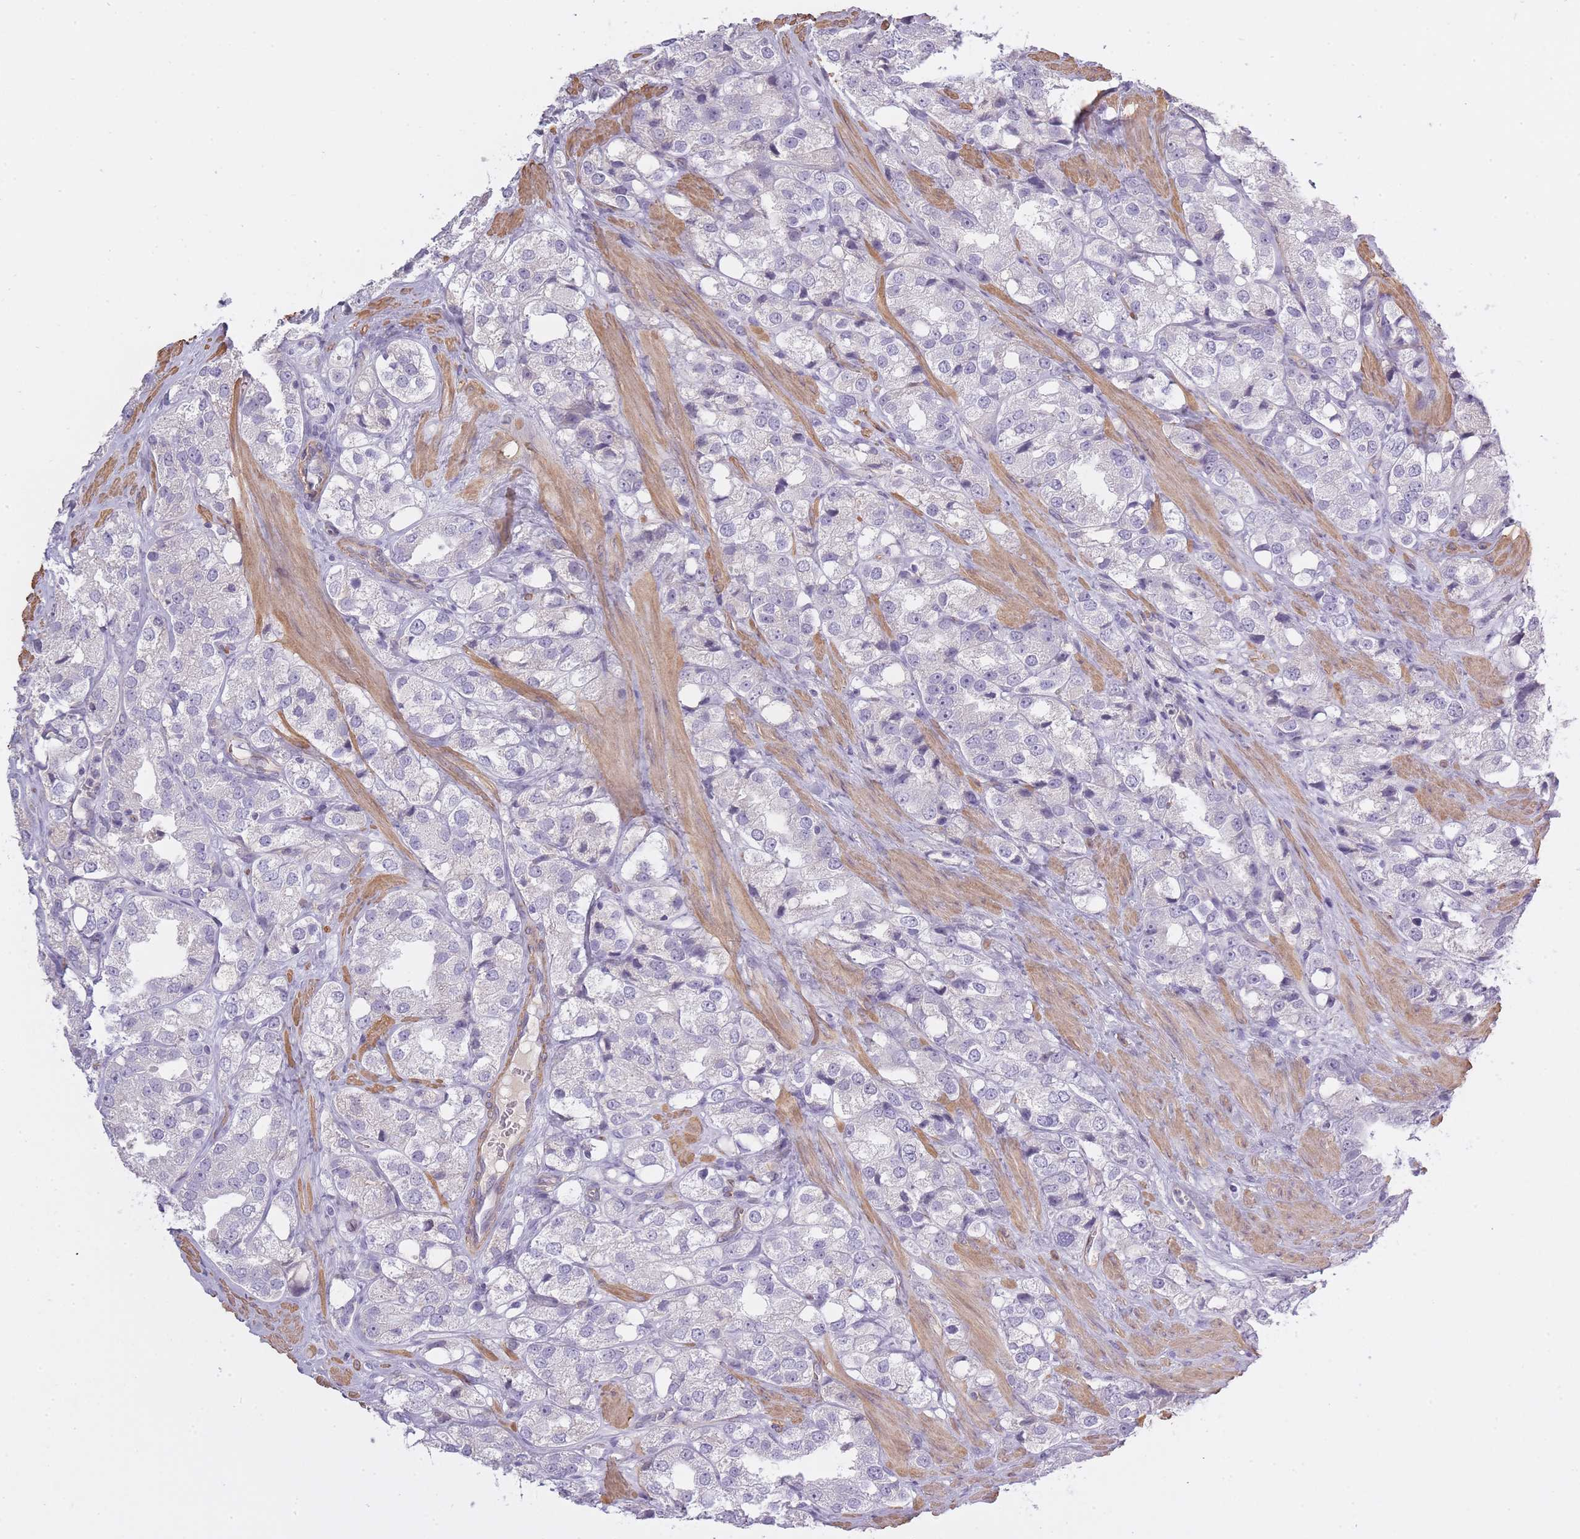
{"staining": {"intensity": "negative", "quantity": "none", "location": "none"}, "tissue": "prostate cancer", "cell_type": "Tumor cells", "image_type": "cancer", "snomed": [{"axis": "morphology", "description": "Adenocarcinoma, NOS"}, {"axis": "topography", "description": "Prostate"}], "caption": "IHC of prostate cancer shows no expression in tumor cells.", "gene": "SLC8A2", "patient": {"sex": "male", "age": 79}}